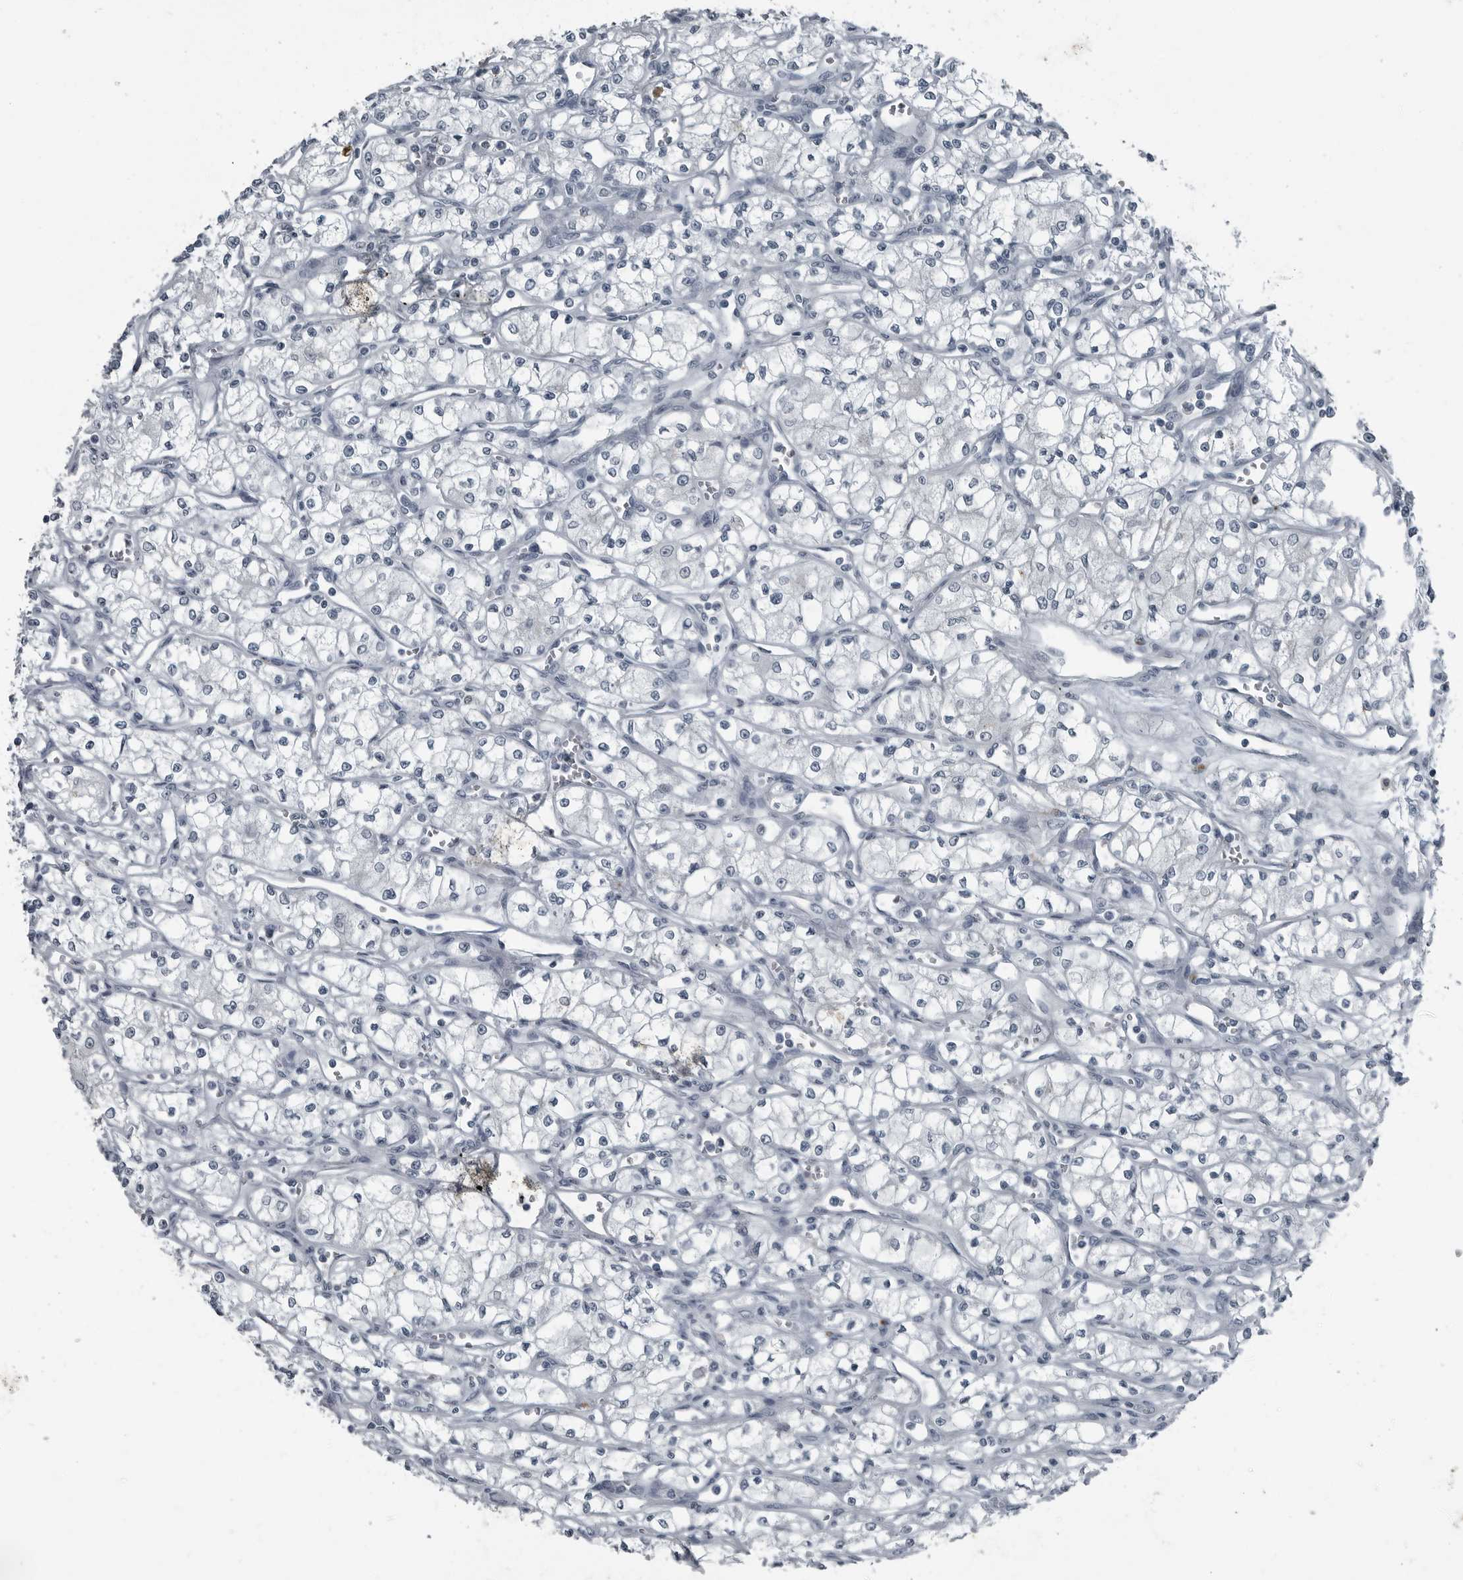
{"staining": {"intensity": "negative", "quantity": "none", "location": "none"}, "tissue": "renal cancer", "cell_type": "Tumor cells", "image_type": "cancer", "snomed": [{"axis": "morphology", "description": "Adenocarcinoma, NOS"}, {"axis": "topography", "description": "Kidney"}], "caption": "Immunohistochemical staining of renal cancer demonstrates no significant staining in tumor cells.", "gene": "GAK", "patient": {"sex": "male", "age": 59}}